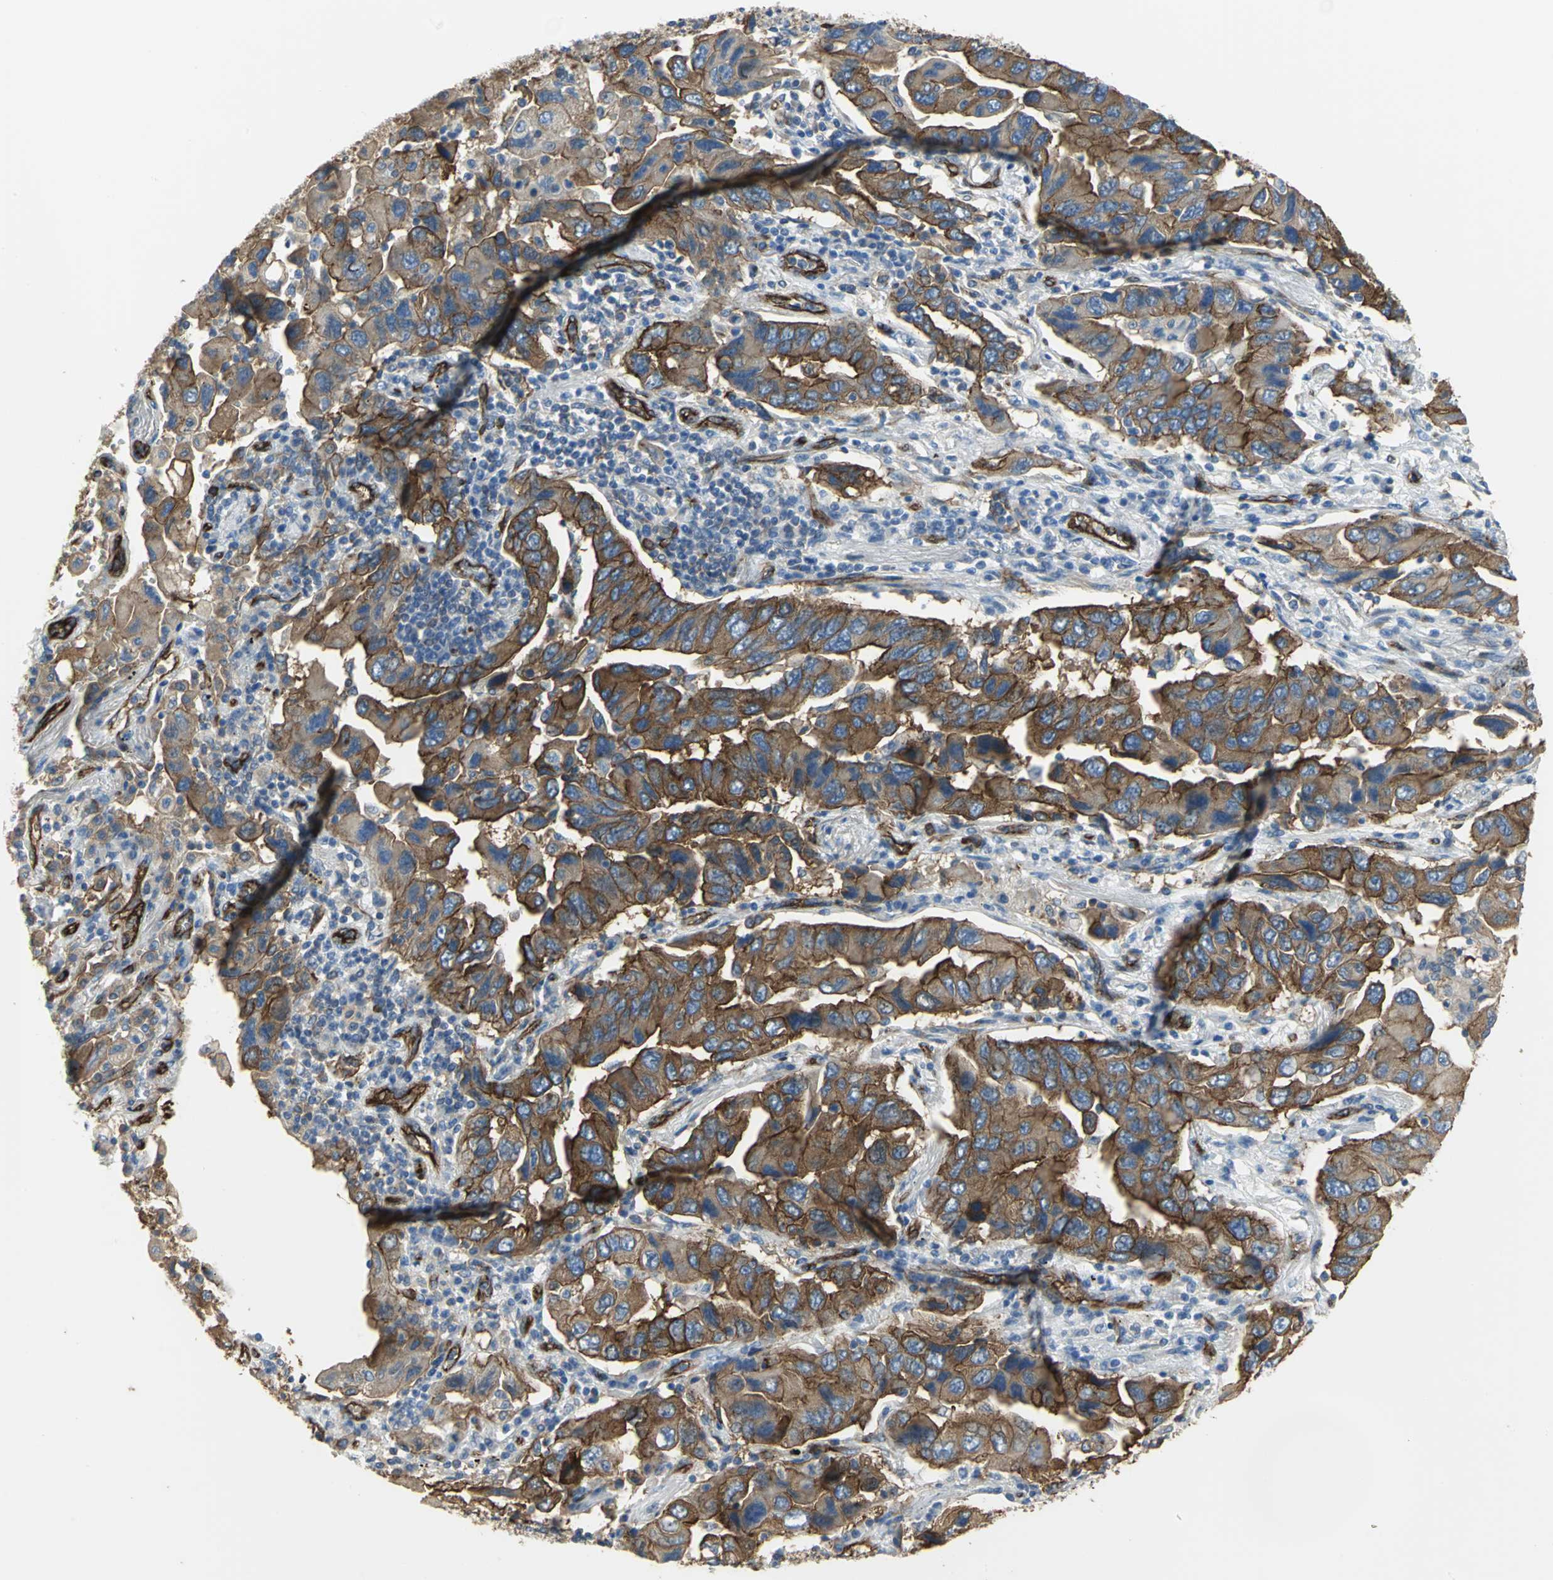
{"staining": {"intensity": "strong", "quantity": ">75%", "location": "cytoplasmic/membranous"}, "tissue": "lung cancer", "cell_type": "Tumor cells", "image_type": "cancer", "snomed": [{"axis": "morphology", "description": "Adenocarcinoma, NOS"}, {"axis": "topography", "description": "Lung"}], "caption": "A brown stain labels strong cytoplasmic/membranous staining of a protein in lung cancer tumor cells.", "gene": "FLNB", "patient": {"sex": "female", "age": 65}}